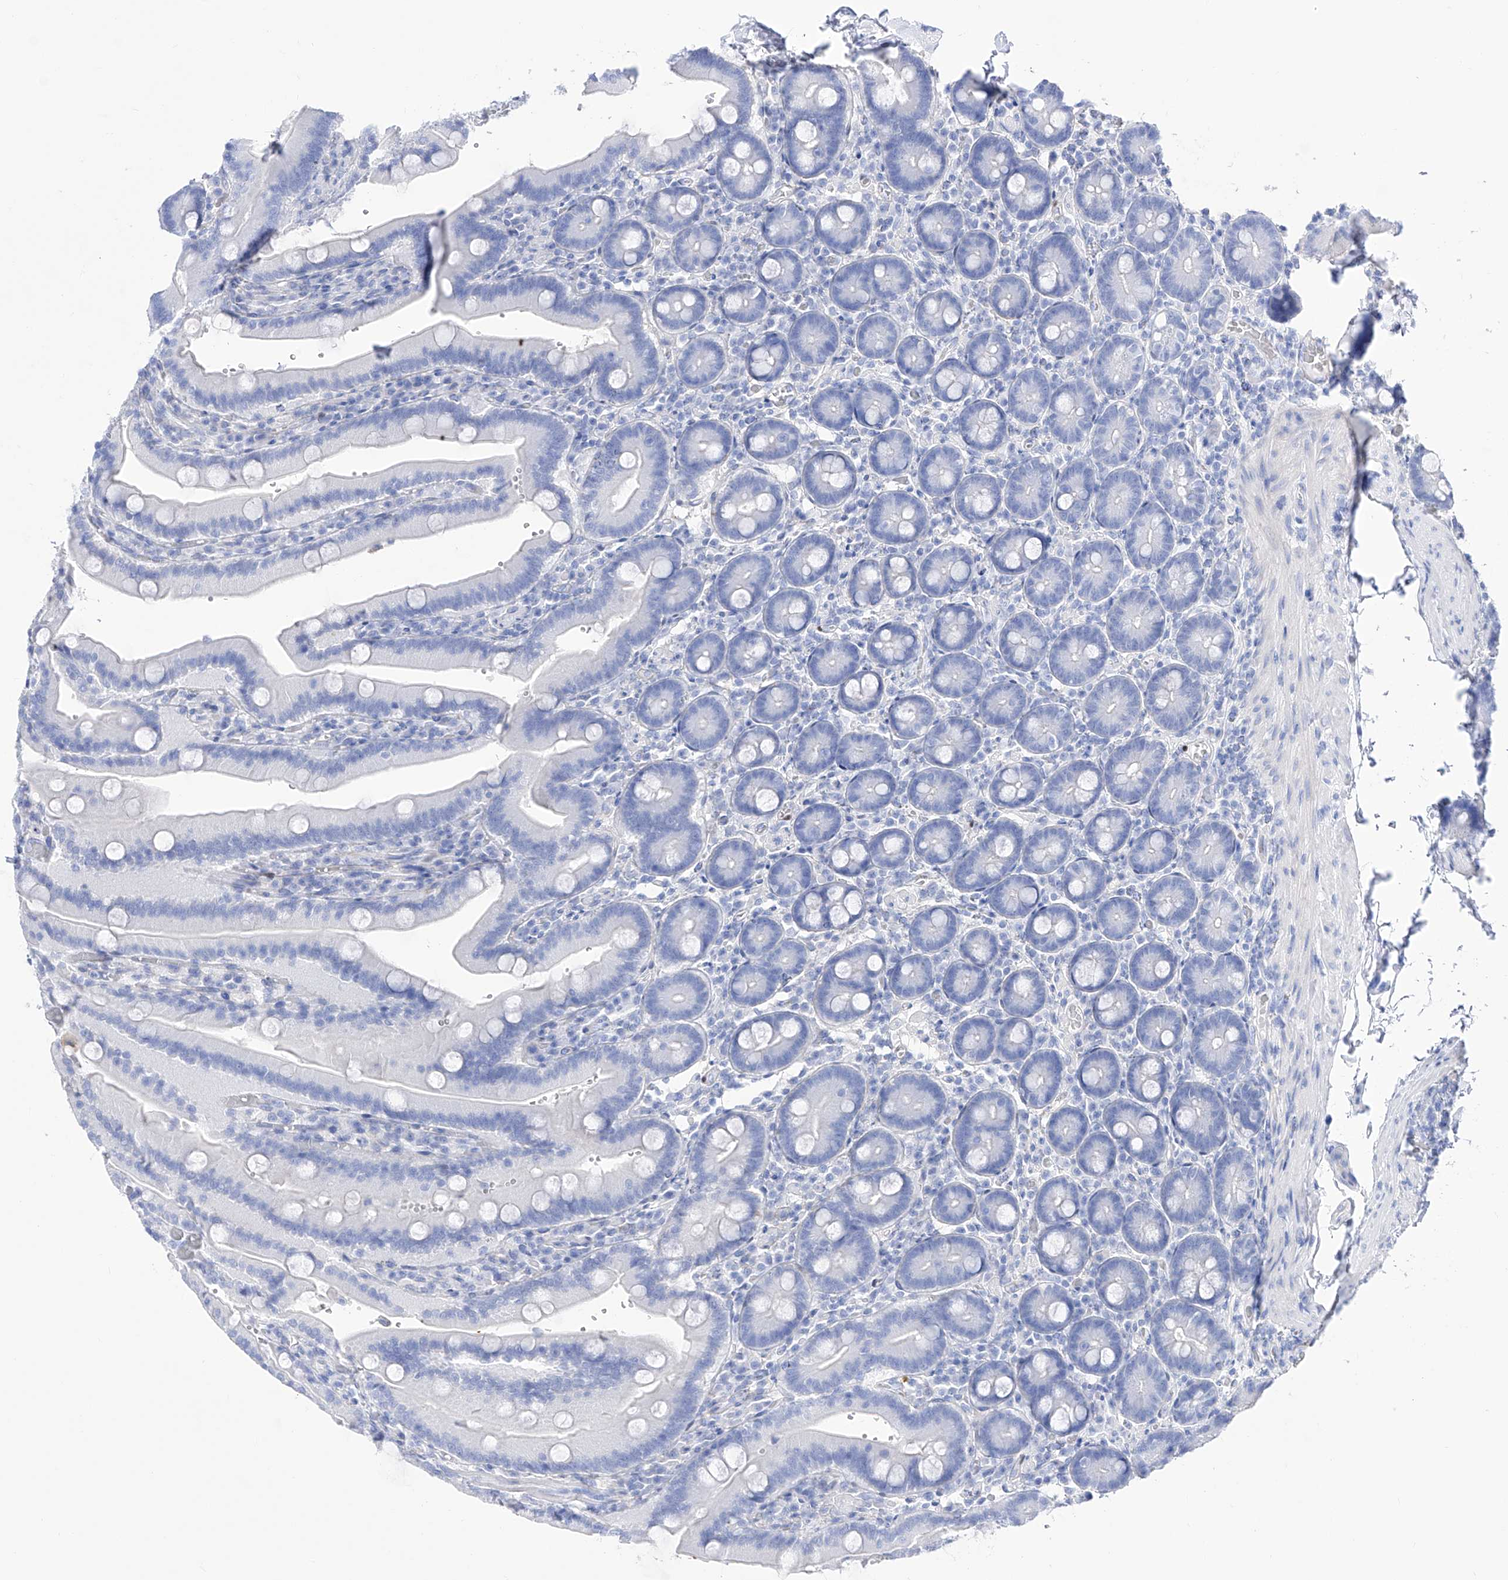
{"staining": {"intensity": "negative", "quantity": "none", "location": "none"}, "tissue": "duodenum", "cell_type": "Glandular cells", "image_type": "normal", "snomed": [{"axis": "morphology", "description": "Normal tissue, NOS"}, {"axis": "topography", "description": "Duodenum"}], "caption": "High magnification brightfield microscopy of benign duodenum stained with DAB (3,3'-diaminobenzidine) (brown) and counterstained with hematoxylin (blue): glandular cells show no significant positivity.", "gene": "TRPC7", "patient": {"sex": "female", "age": 62}}